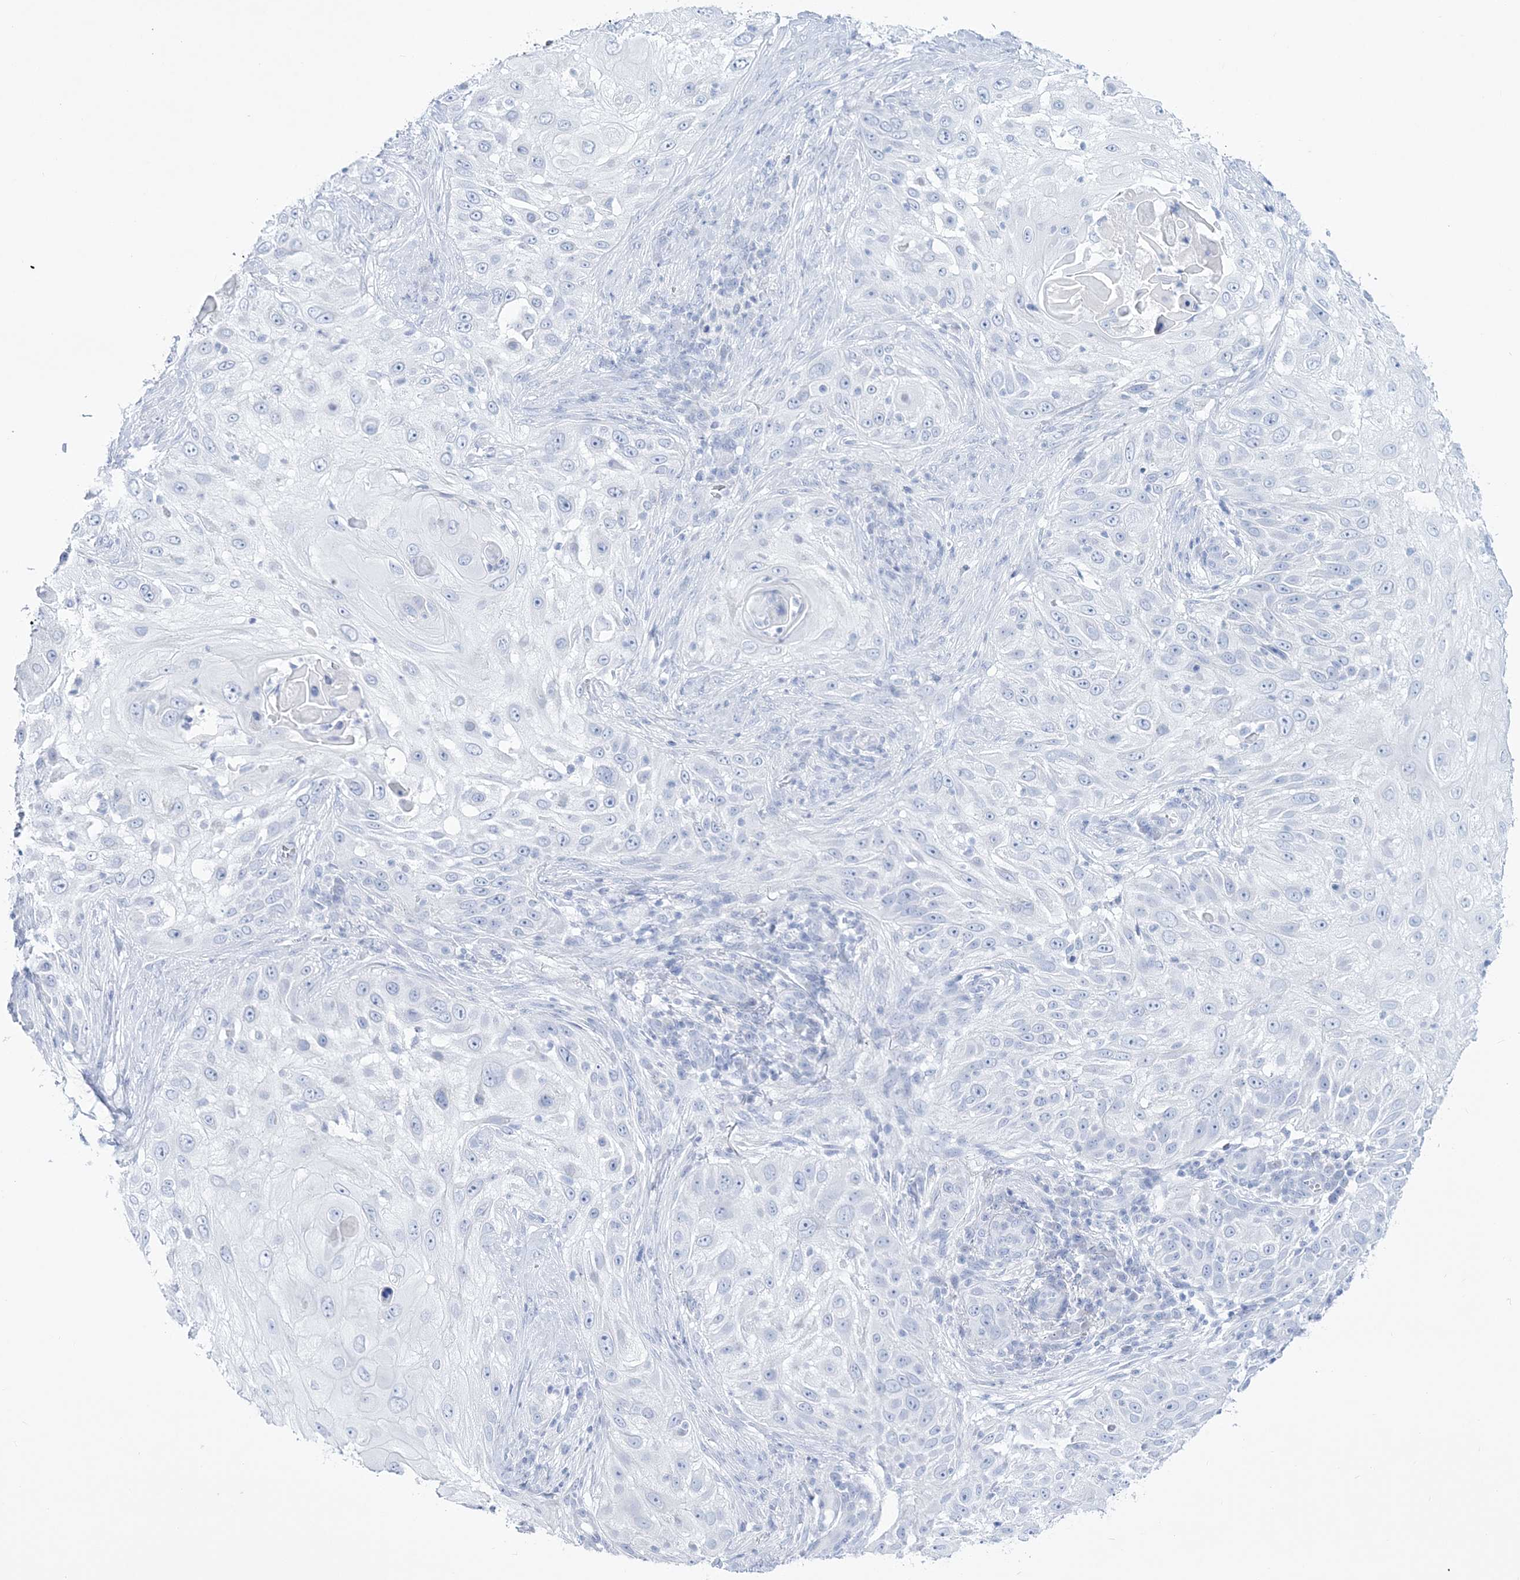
{"staining": {"intensity": "negative", "quantity": "none", "location": "none"}, "tissue": "skin cancer", "cell_type": "Tumor cells", "image_type": "cancer", "snomed": [{"axis": "morphology", "description": "Squamous cell carcinoma, NOS"}, {"axis": "topography", "description": "Skin"}], "caption": "Immunohistochemical staining of human skin cancer (squamous cell carcinoma) shows no significant staining in tumor cells.", "gene": "RBP2", "patient": {"sex": "female", "age": 44}}